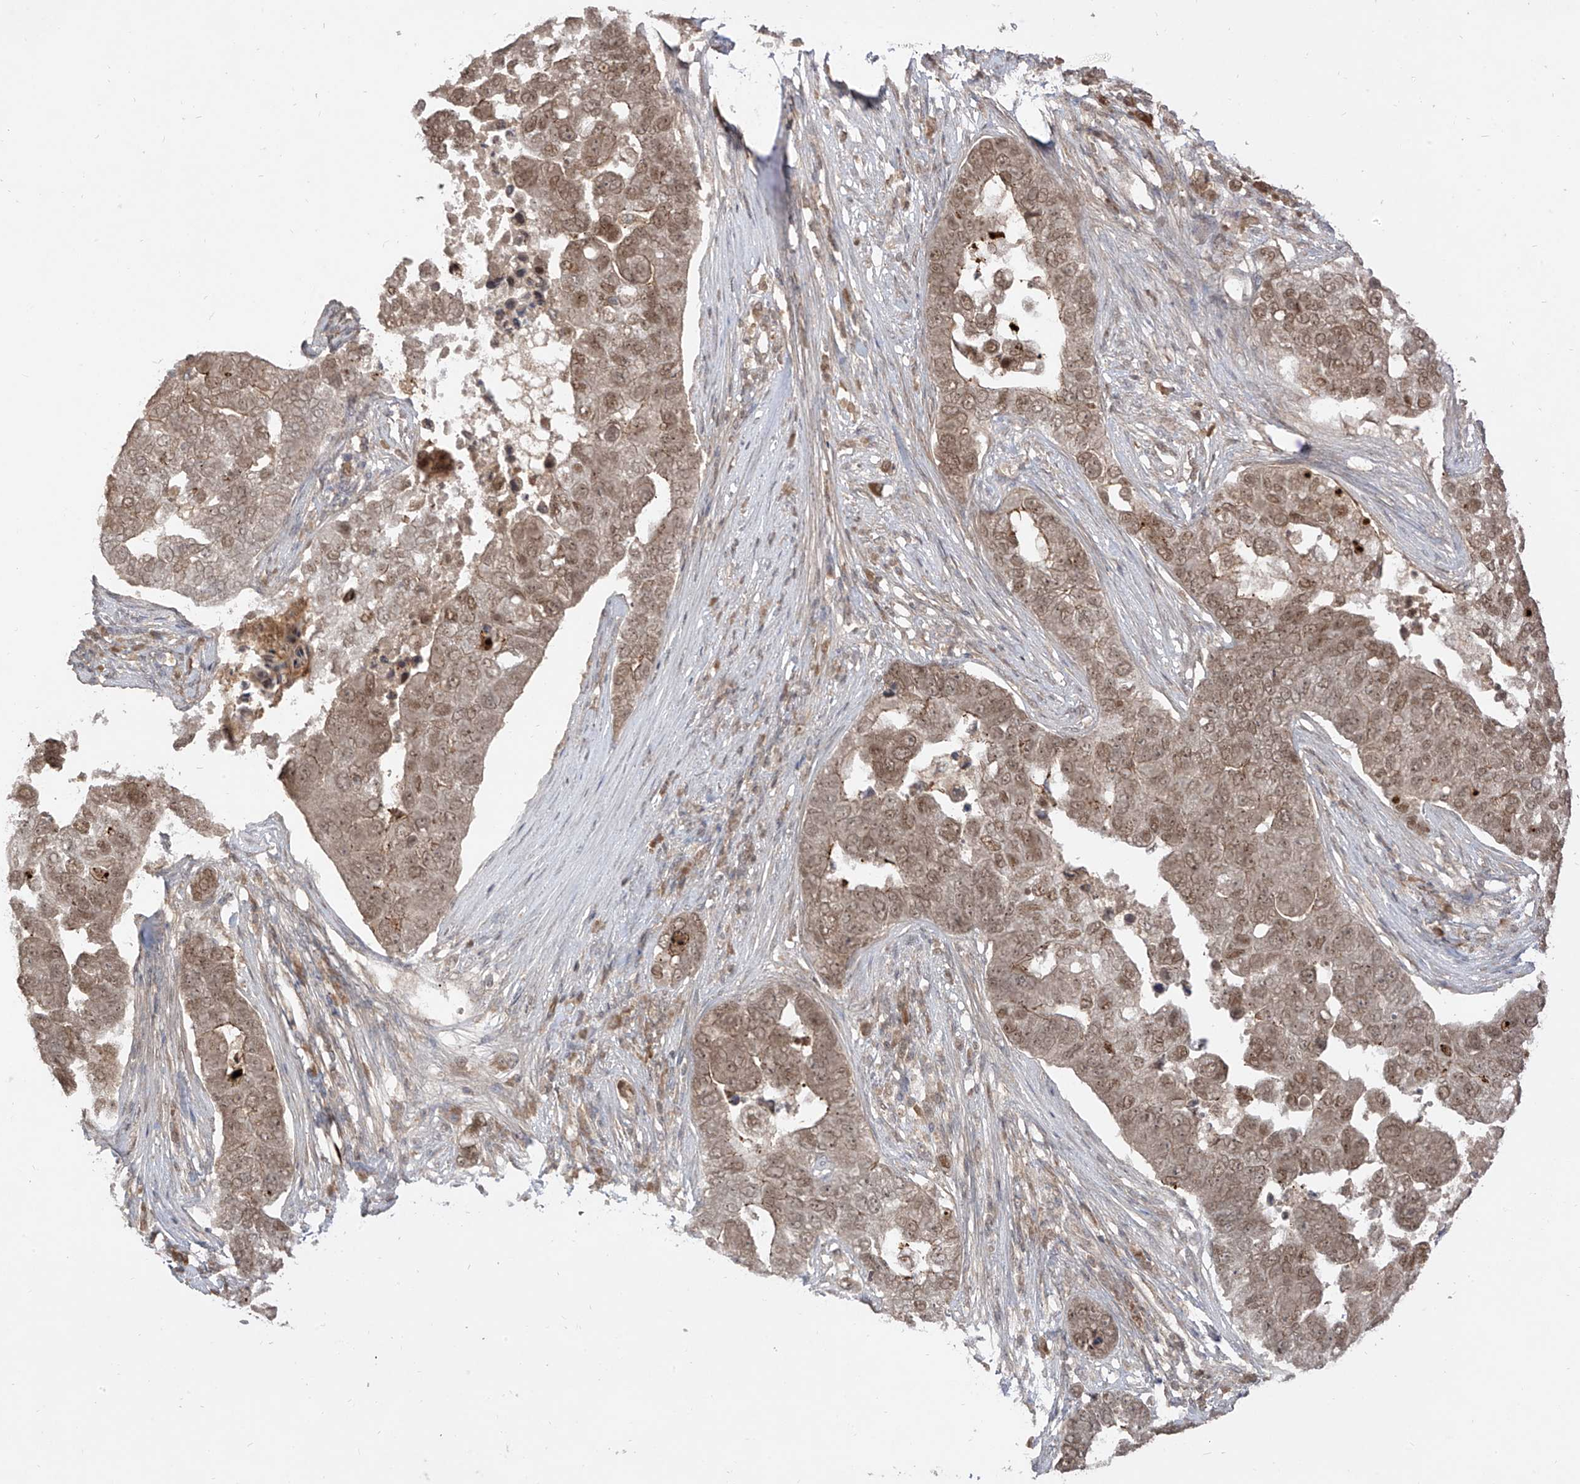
{"staining": {"intensity": "moderate", "quantity": ">75%", "location": "cytoplasmic/membranous,nuclear"}, "tissue": "pancreatic cancer", "cell_type": "Tumor cells", "image_type": "cancer", "snomed": [{"axis": "morphology", "description": "Adenocarcinoma, NOS"}, {"axis": "topography", "description": "Pancreas"}], "caption": "Protein expression analysis of pancreatic cancer demonstrates moderate cytoplasmic/membranous and nuclear staining in approximately >75% of tumor cells. The staining was performed using DAB to visualize the protein expression in brown, while the nuclei were stained in blue with hematoxylin (Magnification: 20x).", "gene": "LCOR", "patient": {"sex": "female", "age": 61}}